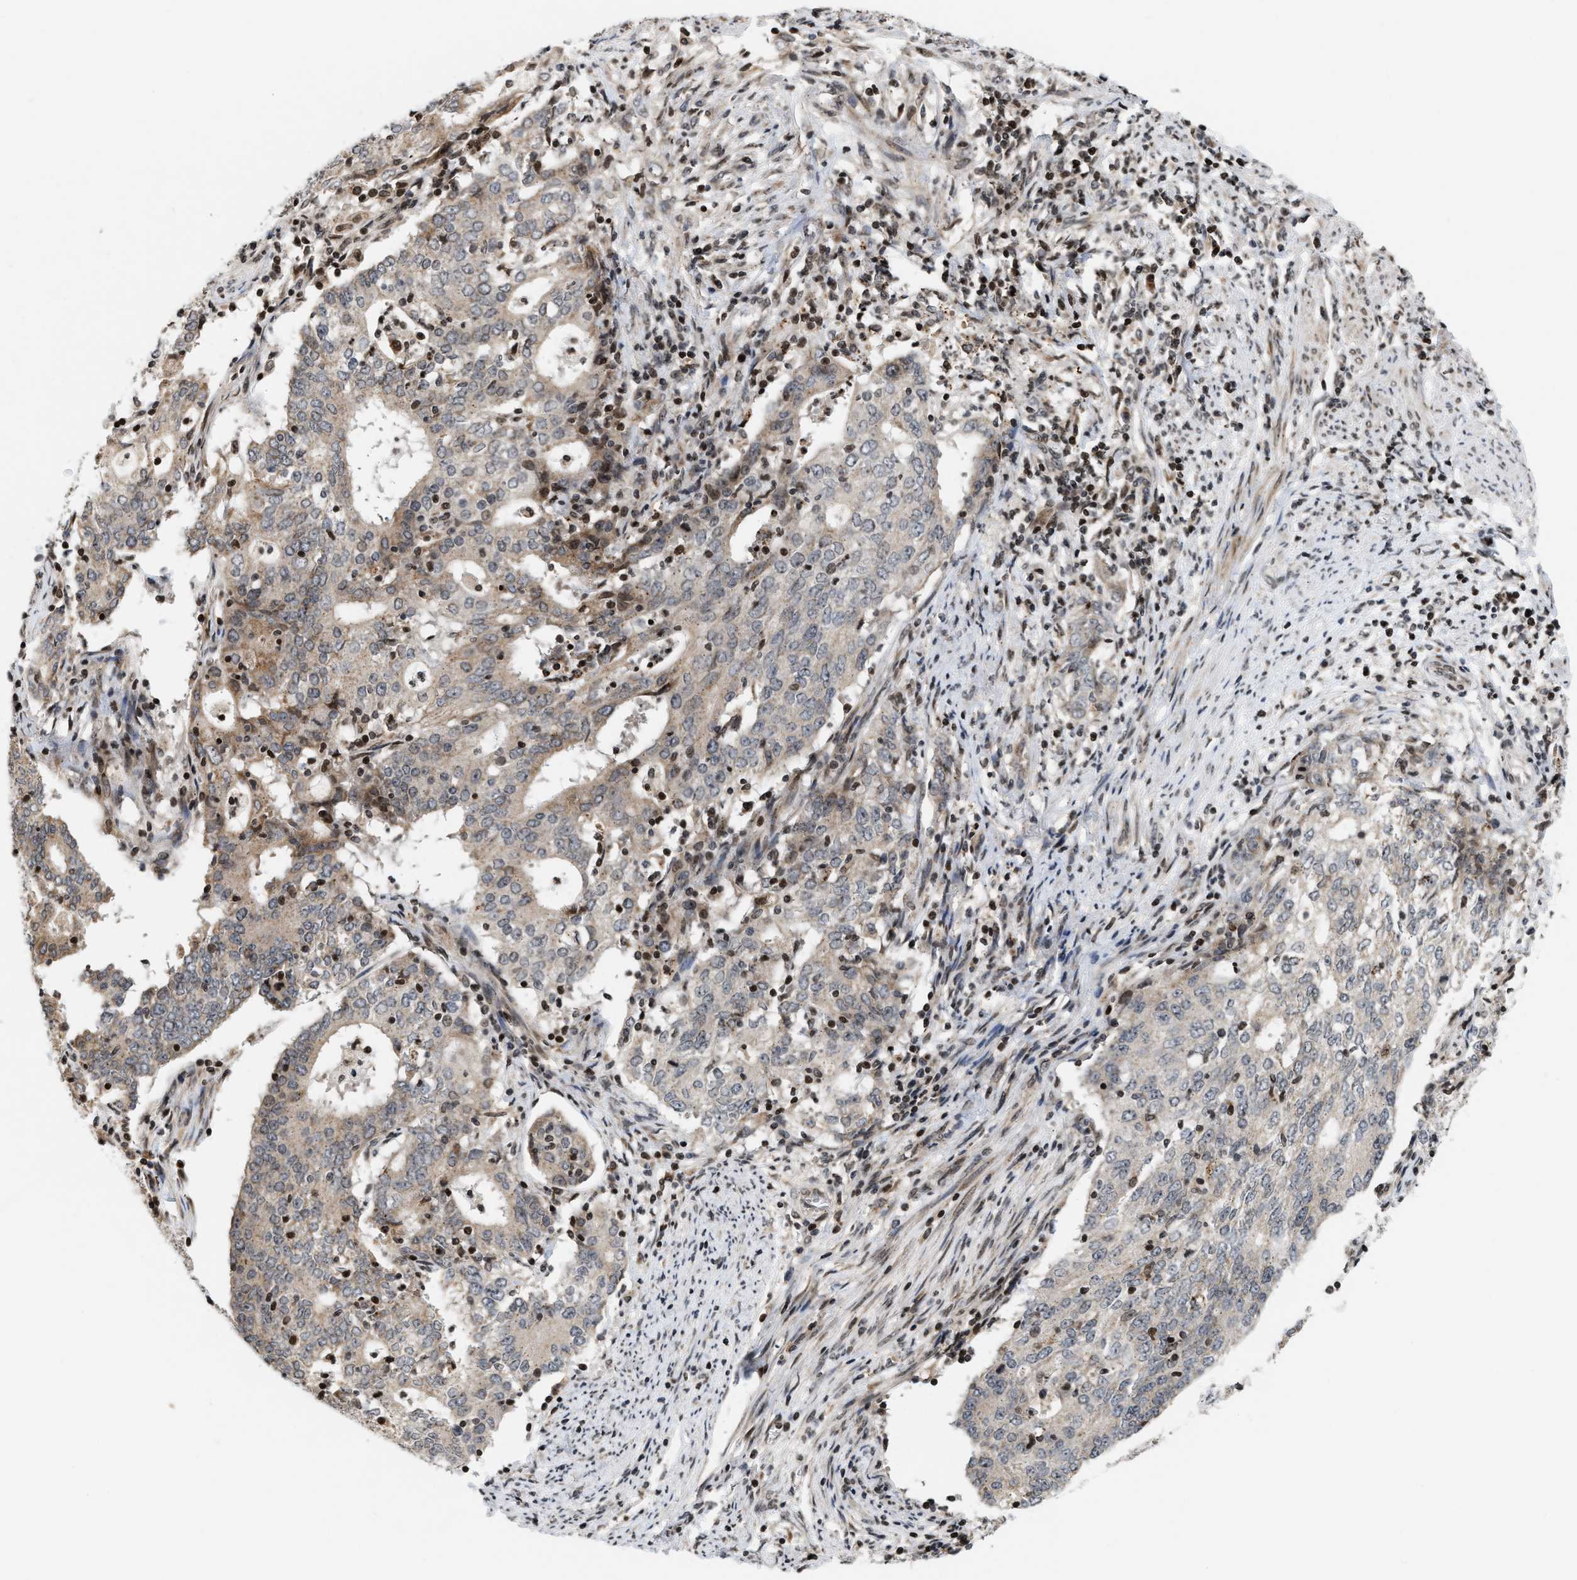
{"staining": {"intensity": "weak", "quantity": "25%-75%", "location": "cytoplasmic/membranous"}, "tissue": "cervical cancer", "cell_type": "Tumor cells", "image_type": "cancer", "snomed": [{"axis": "morphology", "description": "Adenocarcinoma, NOS"}, {"axis": "topography", "description": "Cervix"}], "caption": "DAB immunohistochemical staining of human cervical cancer shows weak cytoplasmic/membranous protein positivity in about 25%-75% of tumor cells.", "gene": "PDZD2", "patient": {"sex": "female", "age": 44}}